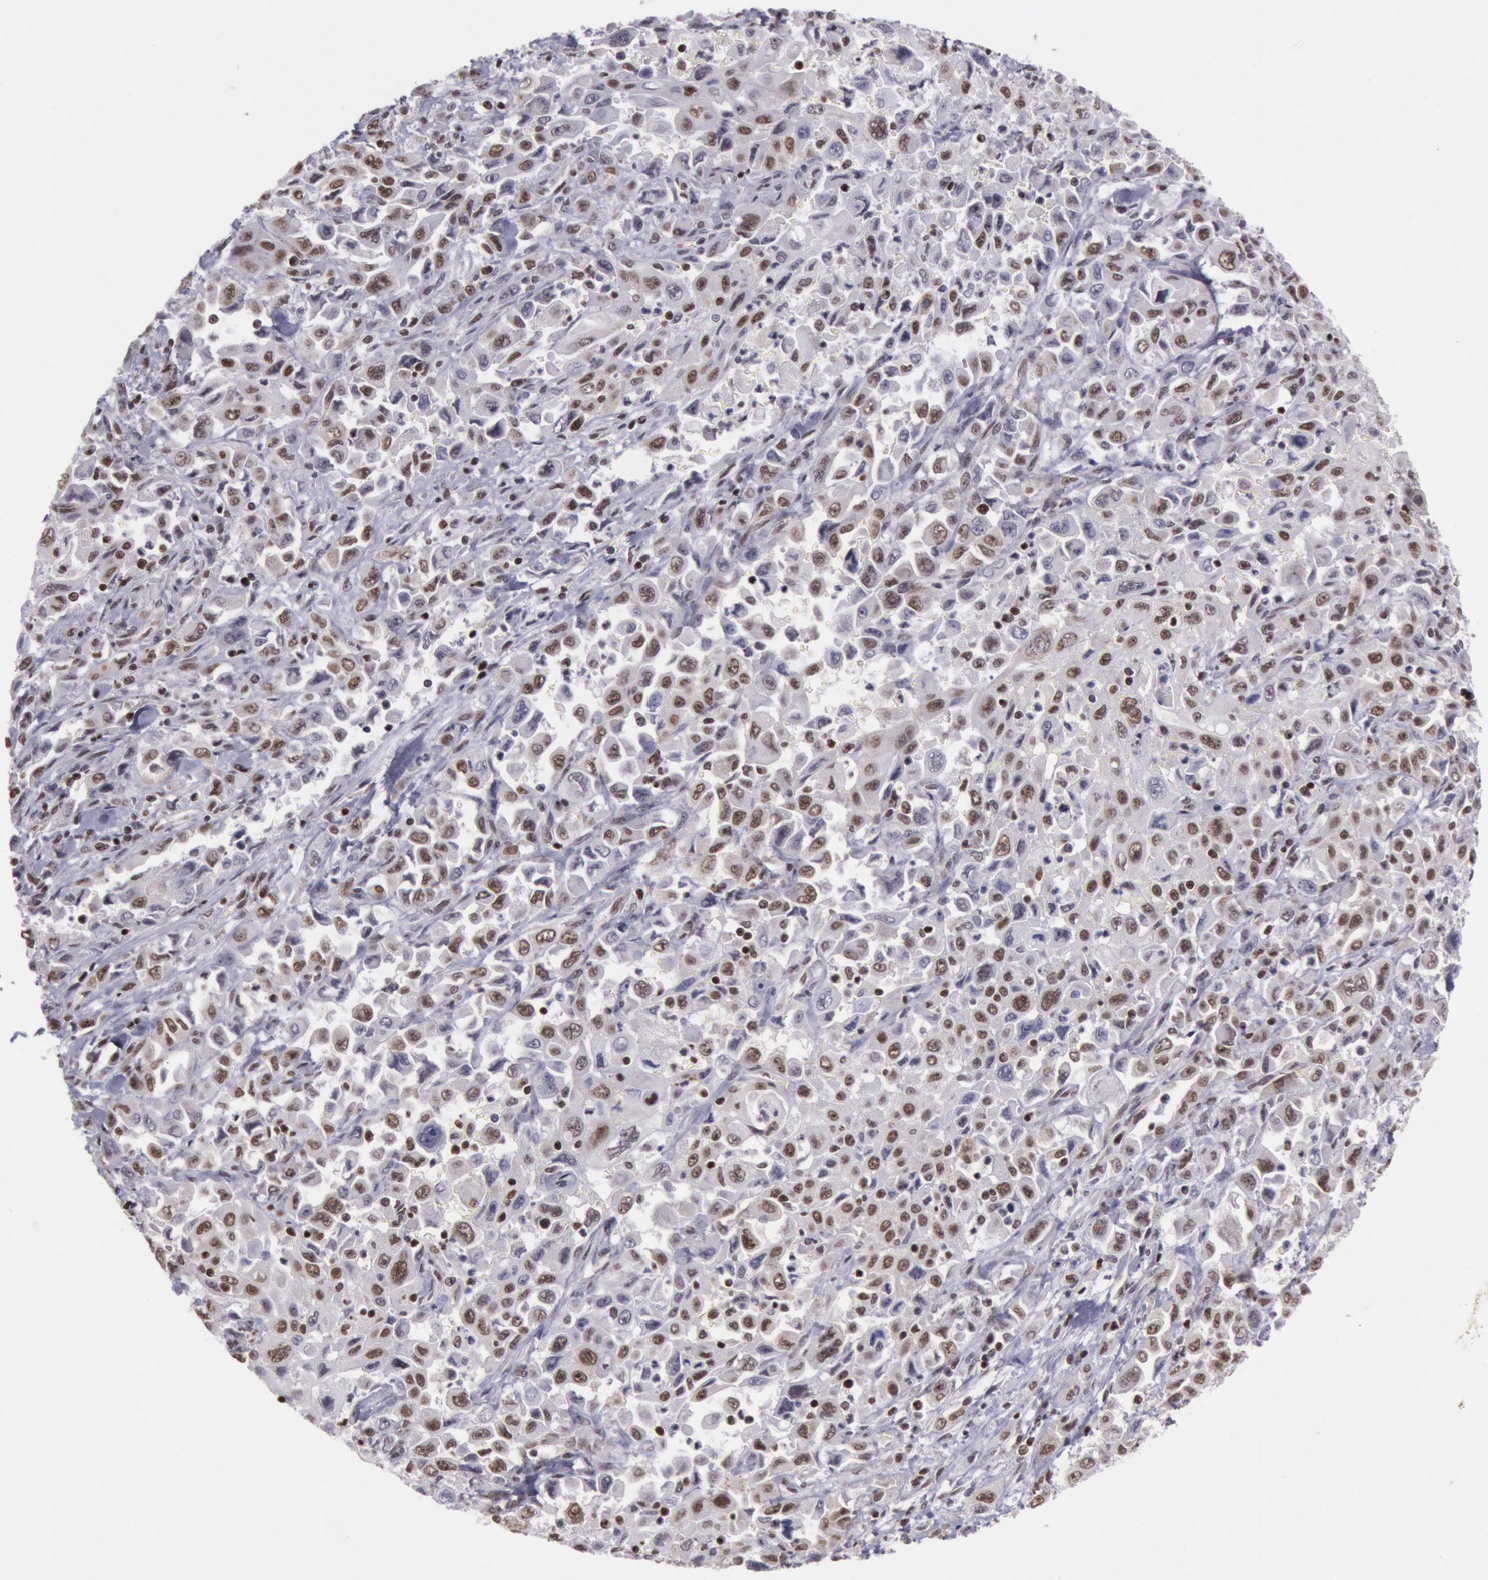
{"staining": {"intensity": "moderate", "quantity": "25%-75%", "location": "nuclear"}, "tissue": "pancreatic cancer", "cell_type": "Tumor cells", "image_type": "cancer", "snomed": [{"axis": "morphology", "description": "Adenocarcinoma, NOS"}, {"axis": "topography", "description": "Pancreas"}], "caption": "A high-resolution photomicrograph shows IHC staining of adenocarcinoma (pancreatic), which displays moderate nuclear staining in about 25%-75% of tumor cells.", "gene": "NKAP", "patient": {"sex": "male", "age": 70}}